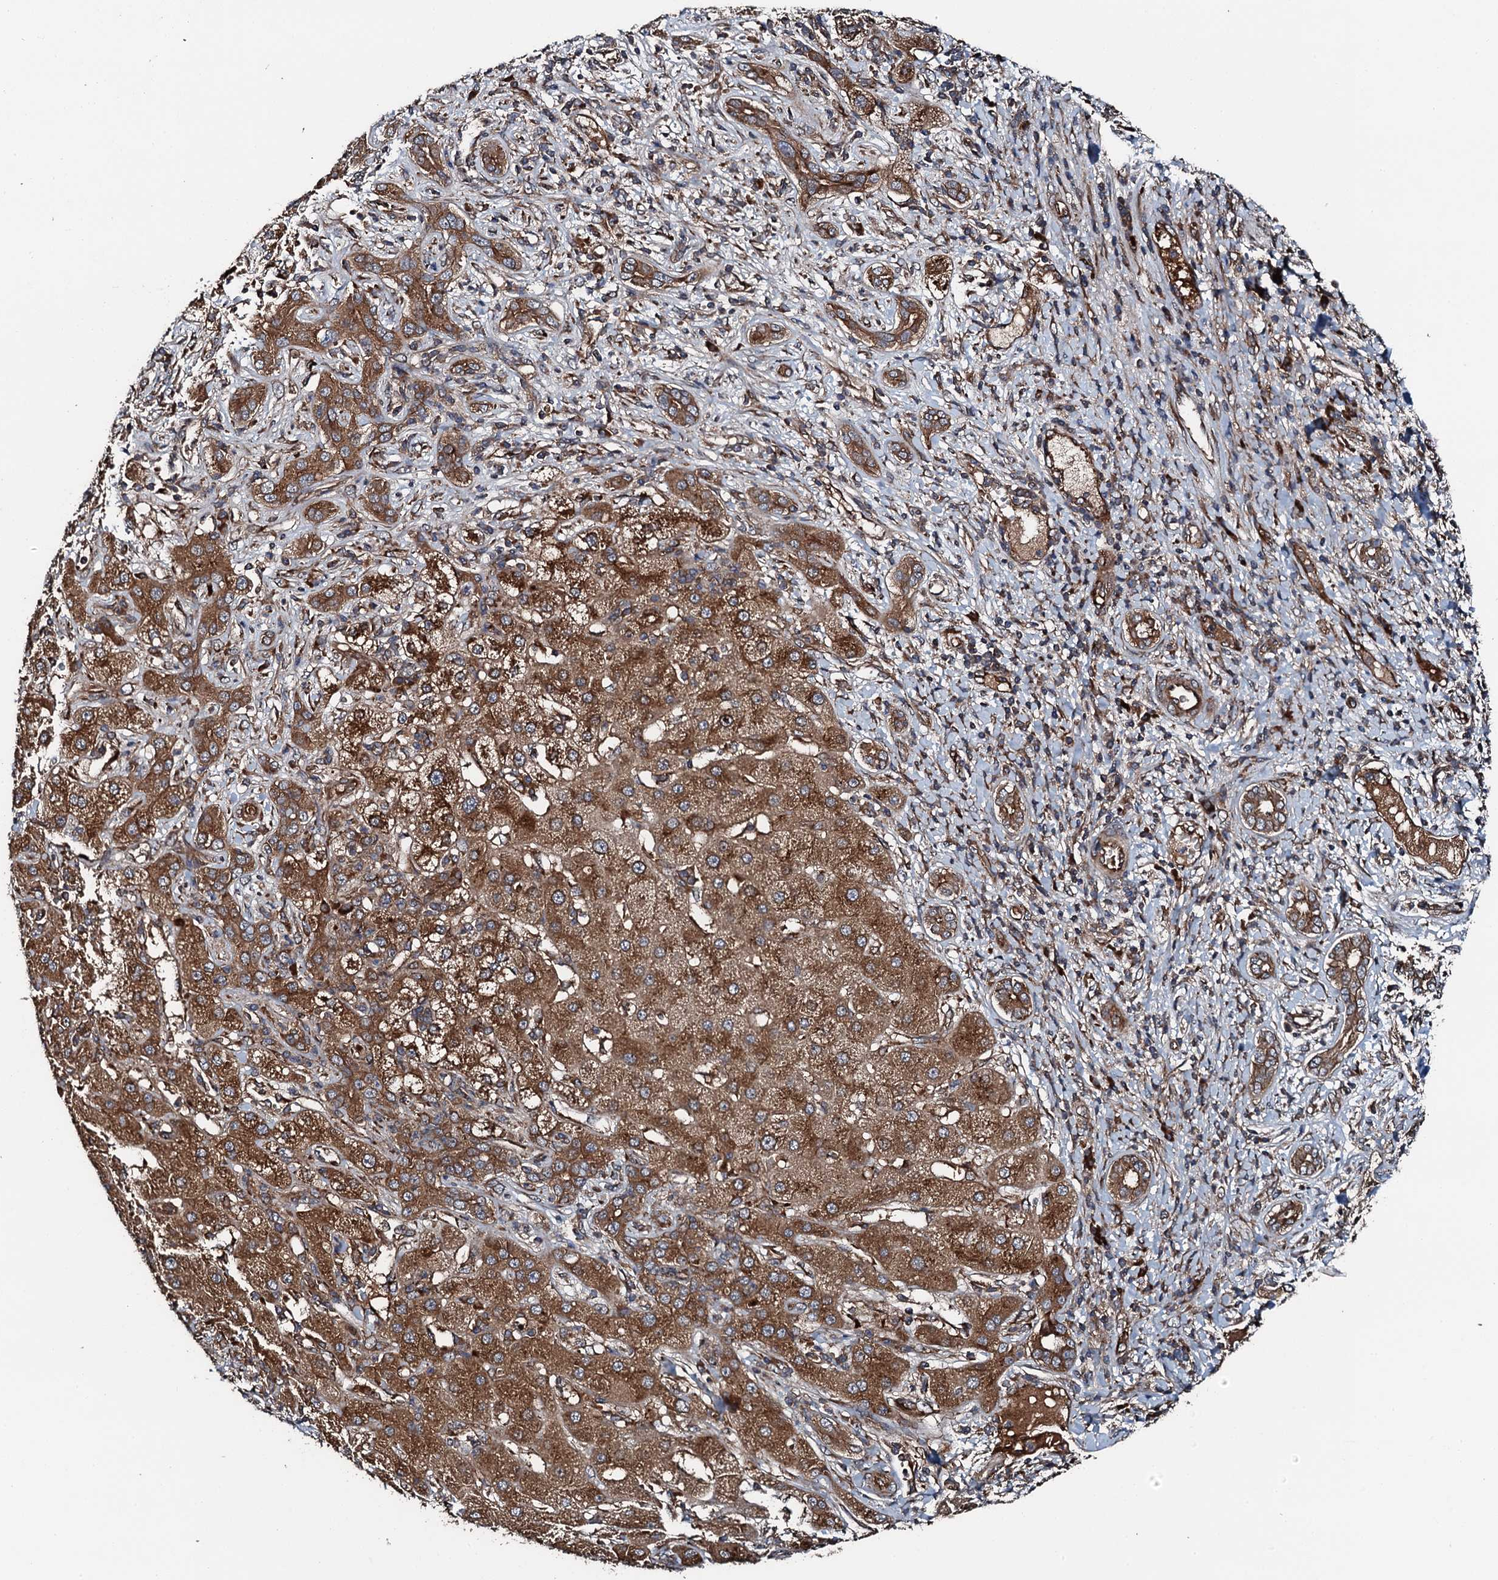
{"staining": {"intensity": "moderate", "quantity": ">75%", "location": "cytoplasmic/membranous"}, "tissue": "liver cancer", "cell_type": "Tumor cells", "image_type": "cancer", "snomed": [{"axis": "morphology", "description": "Carcinoma, Hepatocellular, NOS"}, {"axis": "topography", "description": "Liver"}], "caption": "This histopathology image demonstrates immunohistochemistry (IHC) staining of liver cancer (hepatocellular carcinoma), with medium moderate cytoplasmic/membranous staining in about >75% of tumor cells.", "gene": "FLYWCH1", "patient": {"sex": "male", "age": 65}}